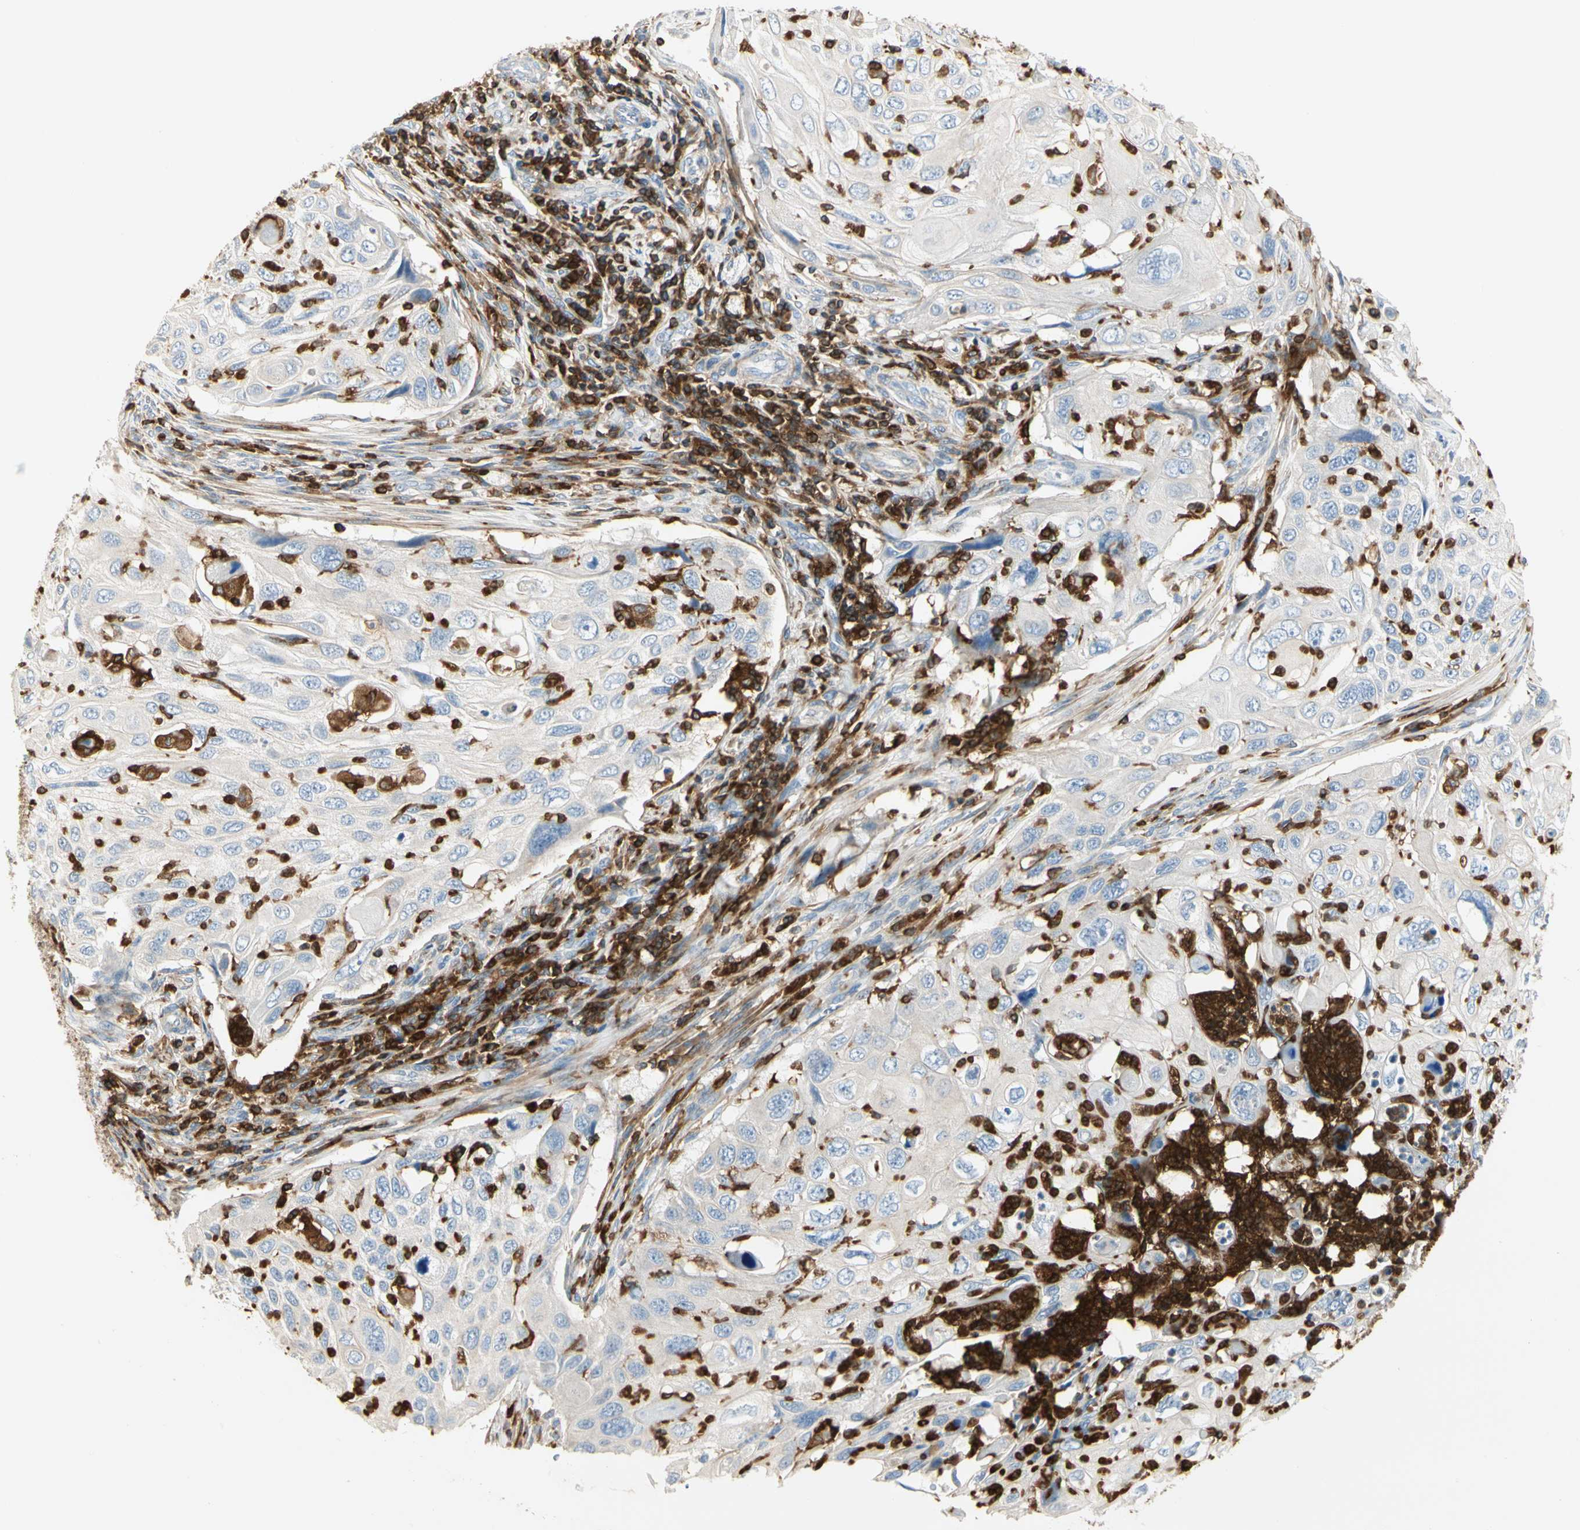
{"staining": {"intensity": "negative", "quantity": "none", "location": "none"}, "tissue": "cervical cancer", "cell_type": "Tumor cells", "image_type": "cancer", "snomed": [{"axis": "morphology", "description": "Squamous cell carcinoma, NOS"}, {"axis": "topography", "description": "Cervix"}], "caption": "Human cervical squamous cell carcinoma stained for a protein using immunohistochemistry demonstrates no positivity in tumor cells.", "gene": "FMNL1", "patient": {"sex": "female", "age": 70}}